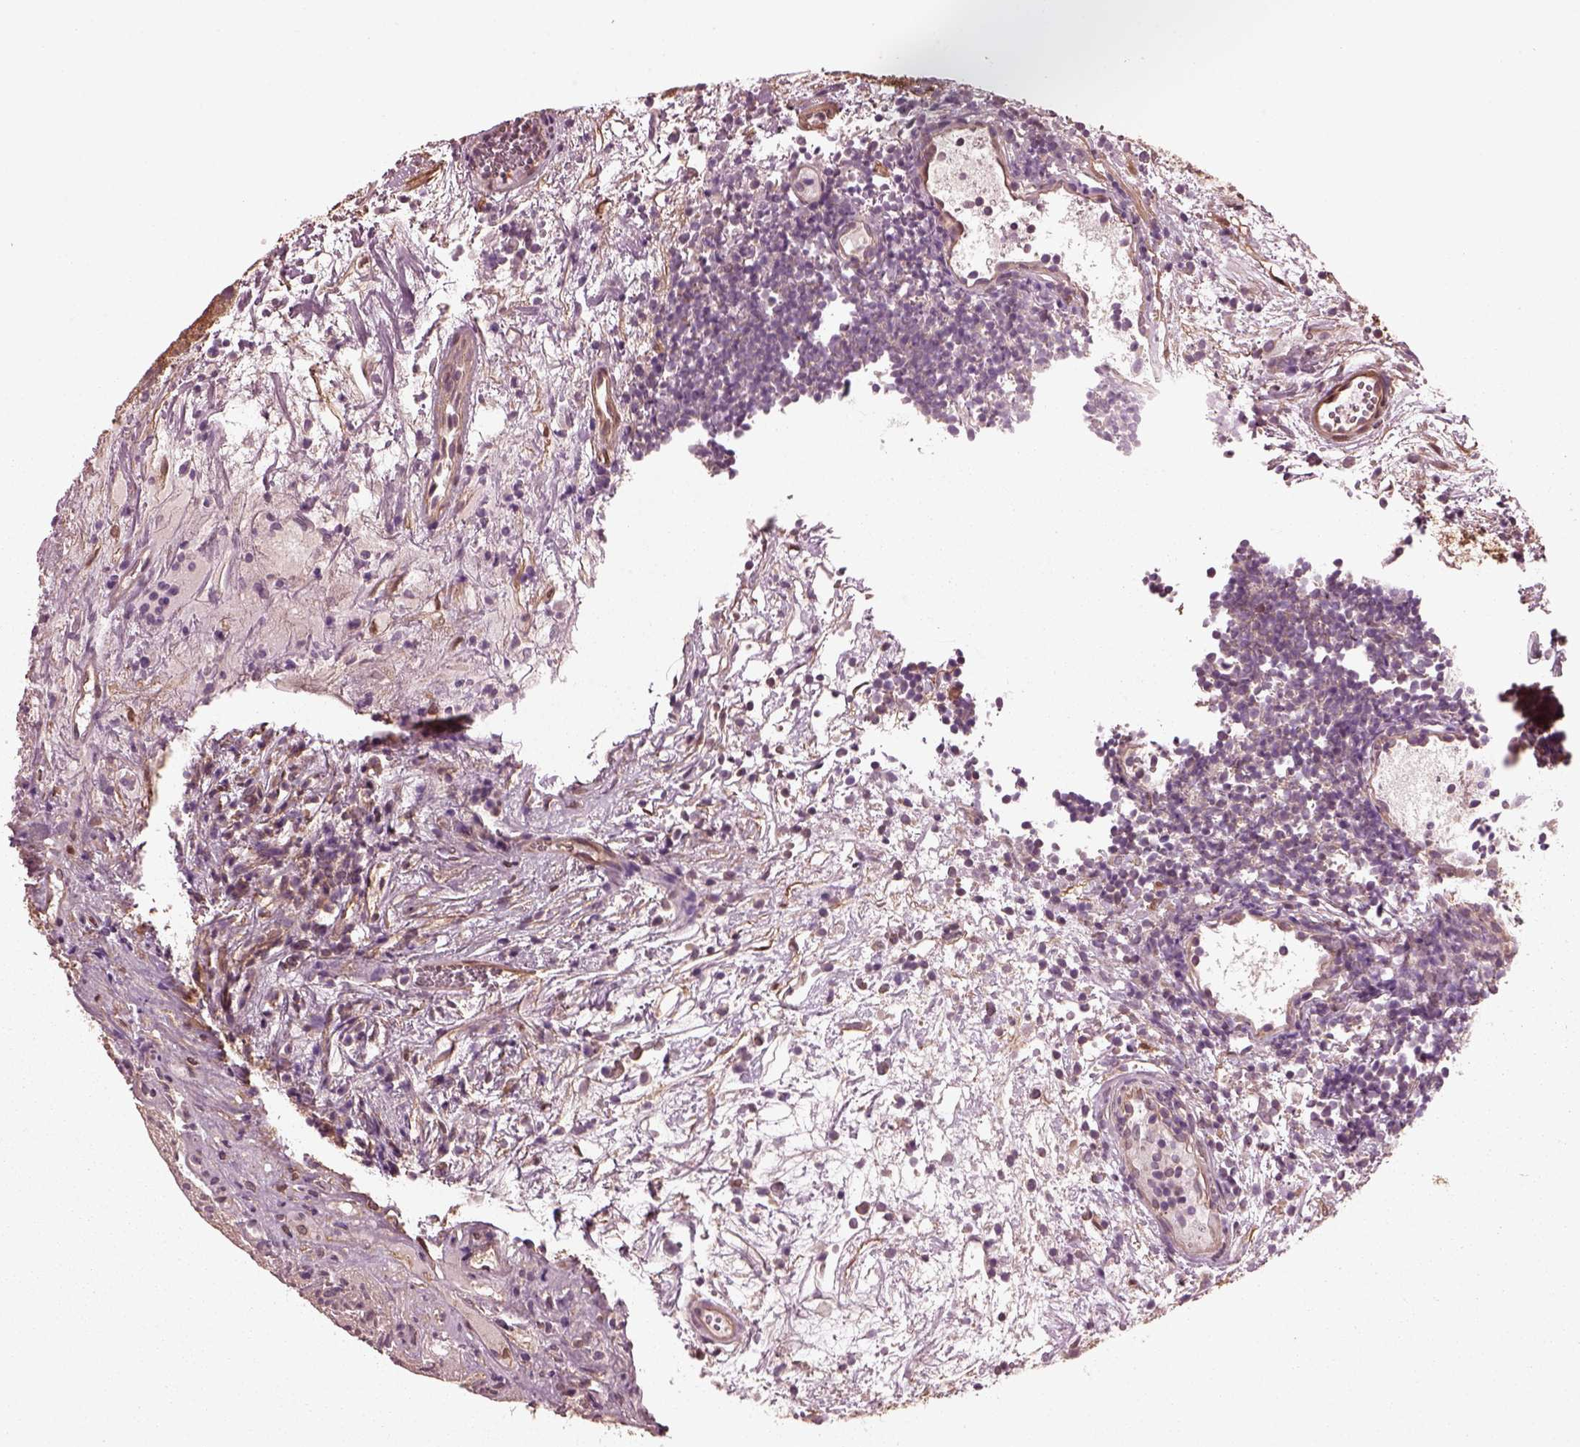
{"staining": {"intensity": "strong", "quantity": "<25%", "location": "cytoplasmic/membranous"}, "tissue": "urothelial cancer", "cell_type": "Tumor cells", "image_type": "cancer", "snomed": [{"axis": "morphology", "description": "Urothelial carcinoma, Low grade"}, {"axis": "topography", "description": "Urinary bladder"}], "caption": "An IHC photomicrograph of tumor tissue is shown. Protein staining in brown highlights strong cytoplasmic/membranous positivity in urothelial cancer within tumor cells.", "gene": "MYL6", "patient": {"sex": "female", "age": 69}}